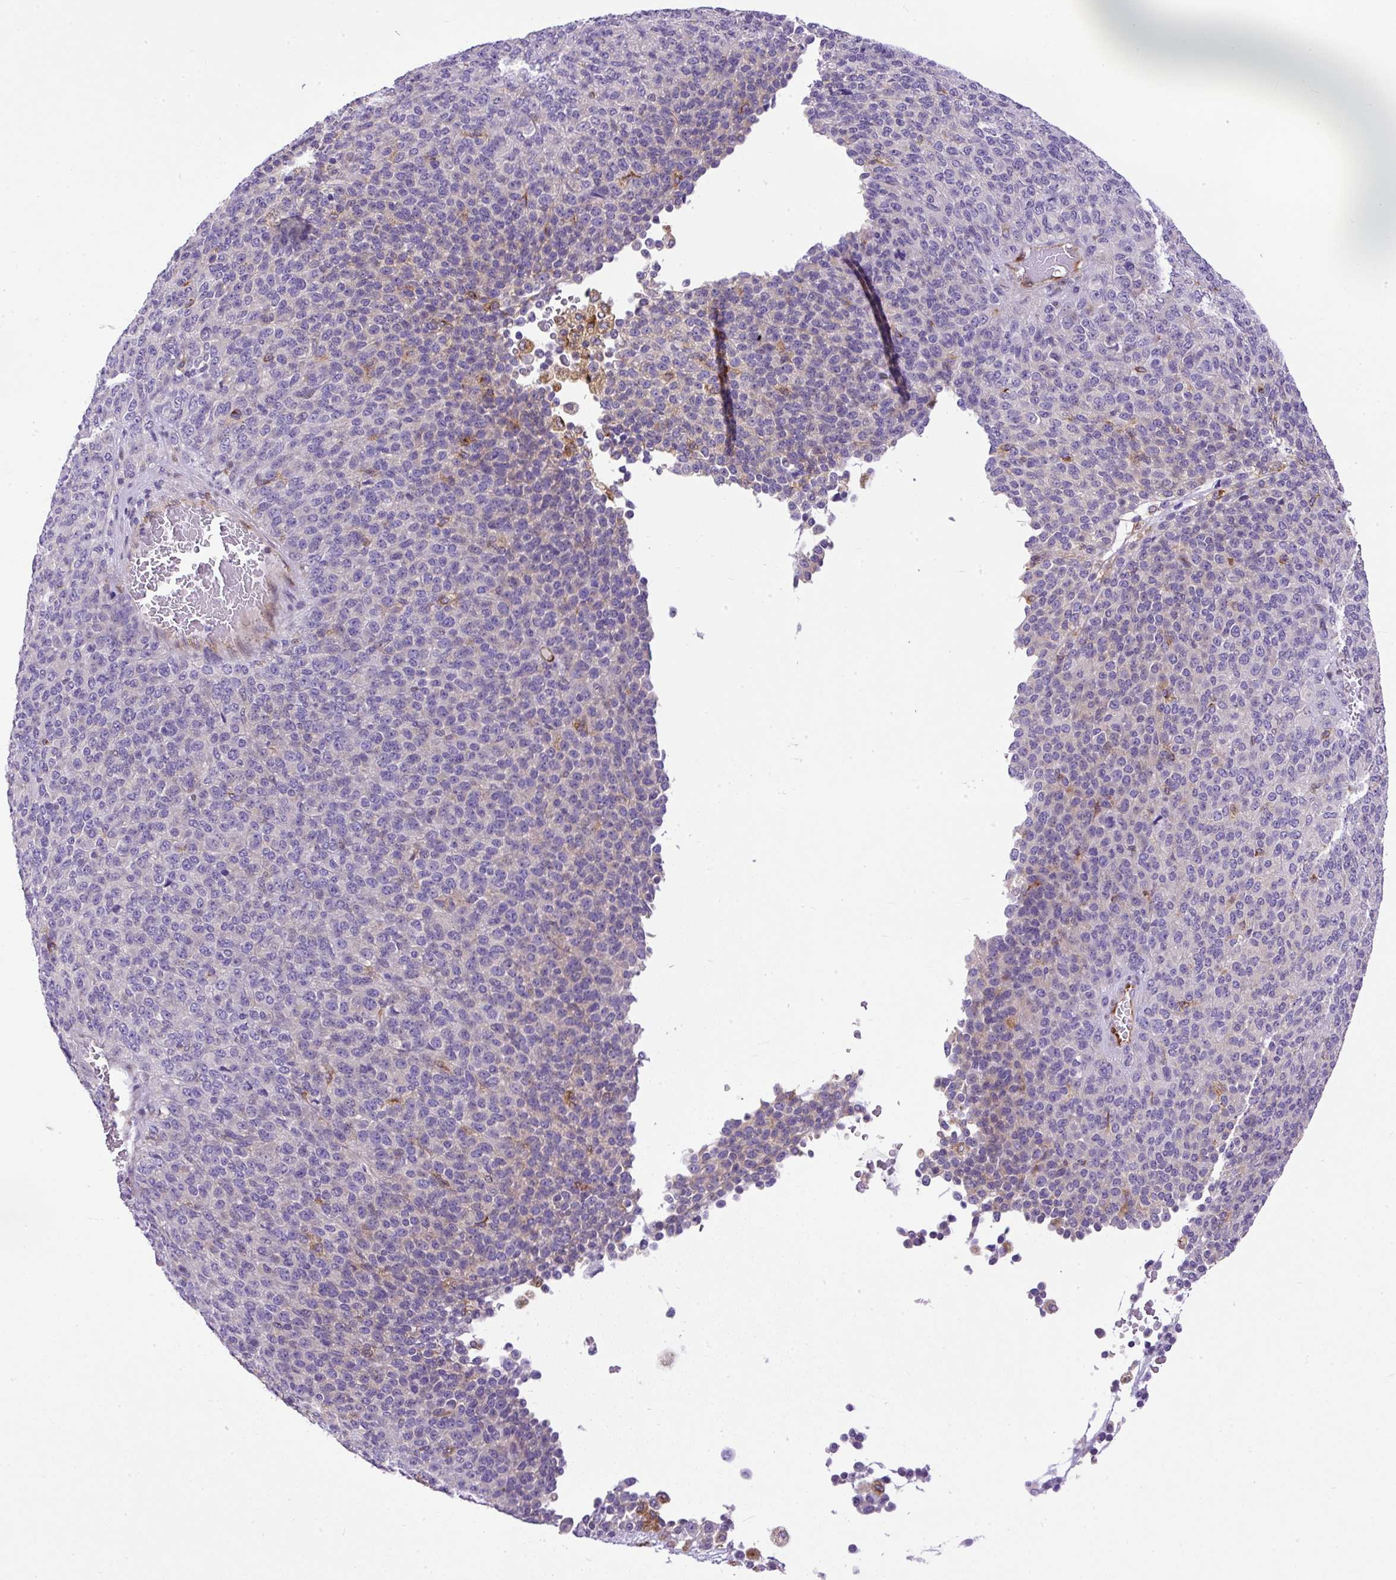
{"staining": {"intensity": "negative", "quantity": "none", "location": "none"}, "tissue": "melanoma", "cell_type": "Tumor cells", "image_type": "cancer", "snomed": [{"axis": "morphology", "description": "Malignant melanoma, Metastatic site"}, {"axis": "topography", "description": "Brain"}], "caption": "Image shows no significant protein expression in tumor cells of malignant melanoma (metastatic site).", "gene": "MAP1S", "patient": {"sex": "female", "age": 56}}